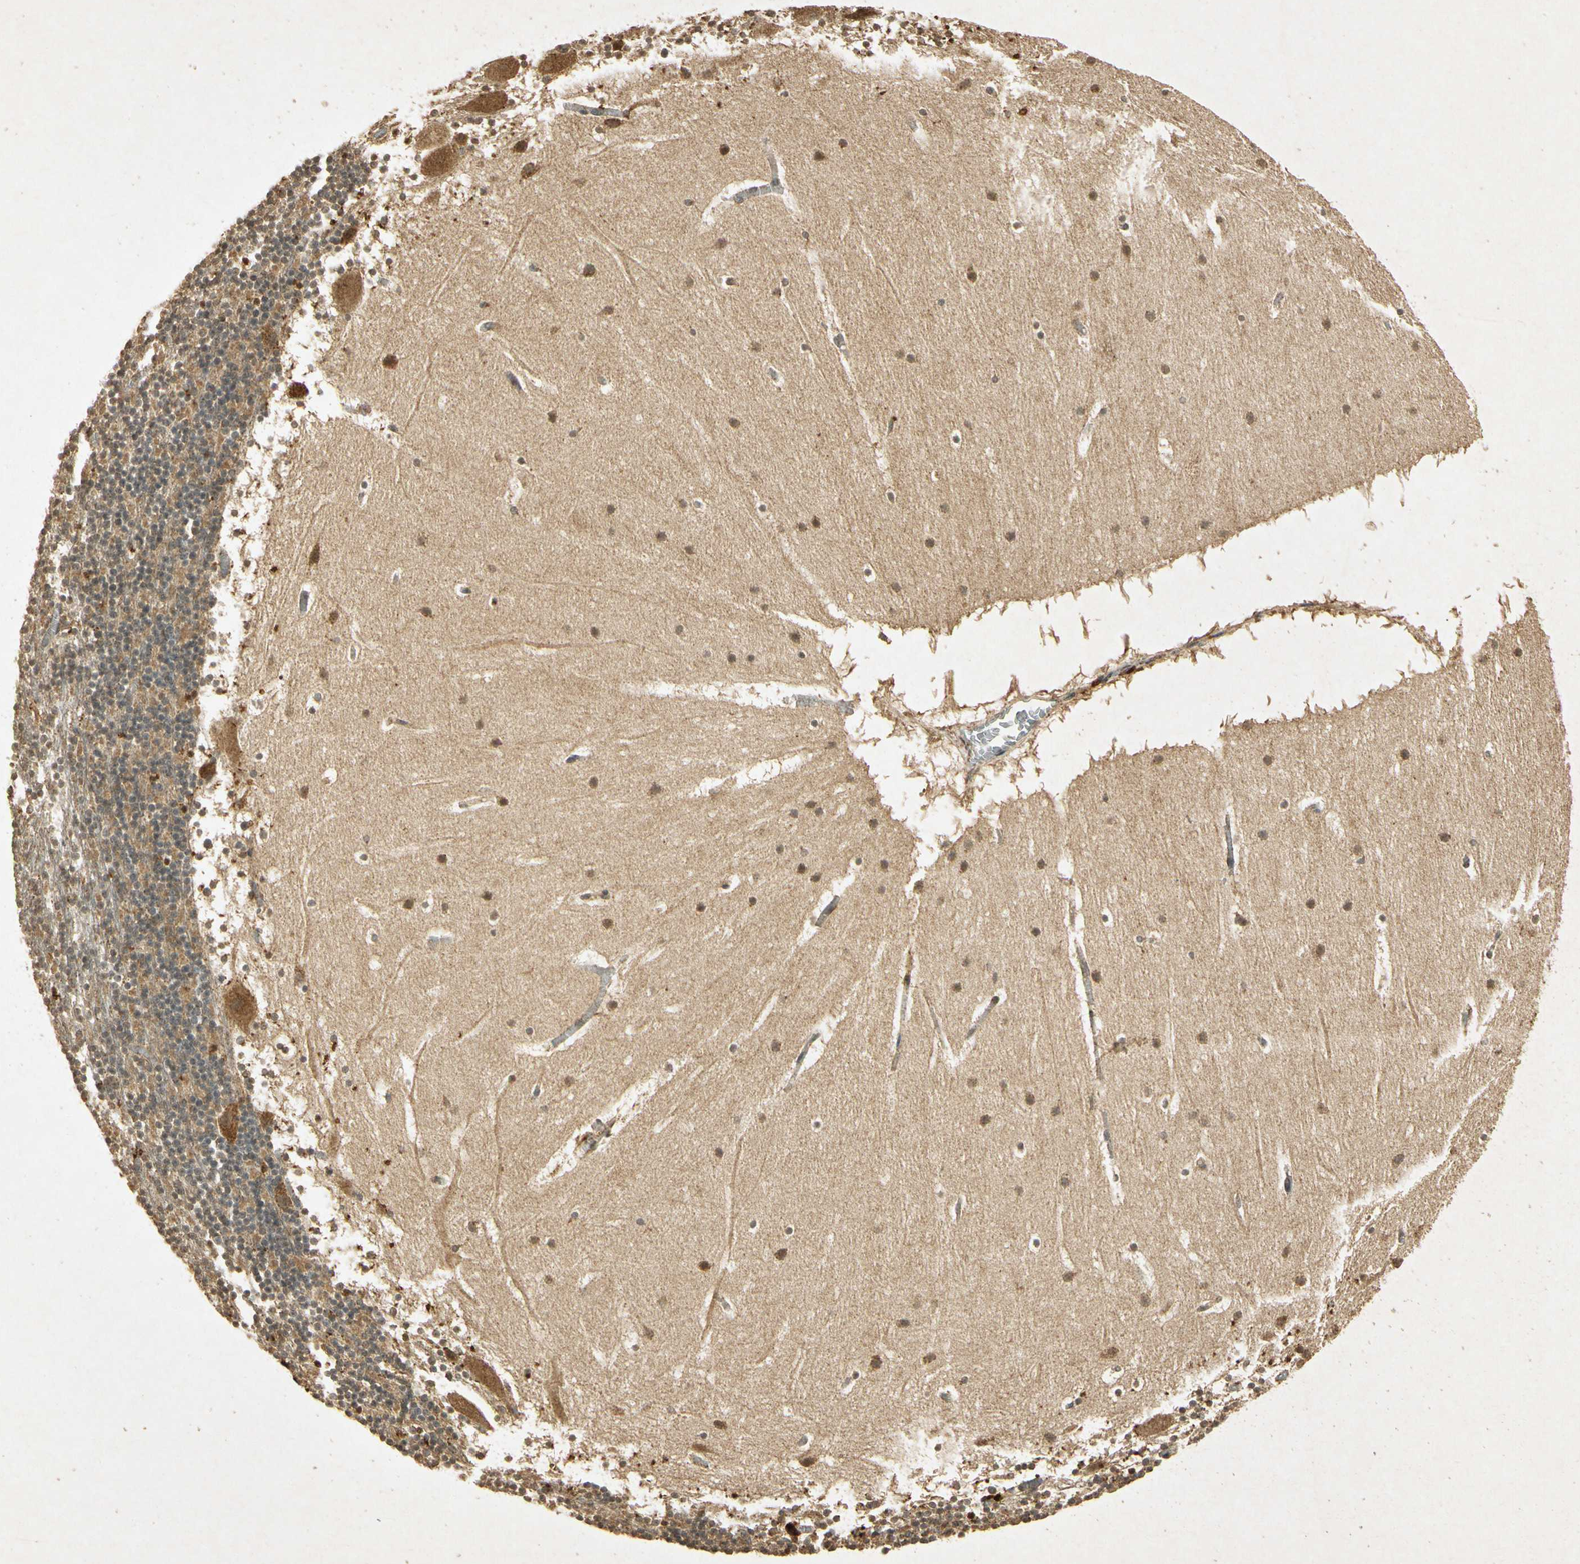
{"staining": {"intensity": "weak", "quantity": "25%-75%", "location": "cytoplasmic/membranous"}, "tissue": "cerebellum", "cell_type": "Cells in granular layer", "image_type": "normal", "snomed": [{"axis": "morphology", "description": "Normal tissue, NOS"}, {"axis": "topography", "description": "Cerebellum"}], "caption": "Immunohistochemistry (IHC) photomicrograph of normal human cerebellum stained for a protein (brown), which exhibits low levels of weak cytoplasmic/membranous expression in approximately 25%-75% of cells in granular layer.", "gene": "PRDX3", "patient": {"sex": "male", "age": 45}}